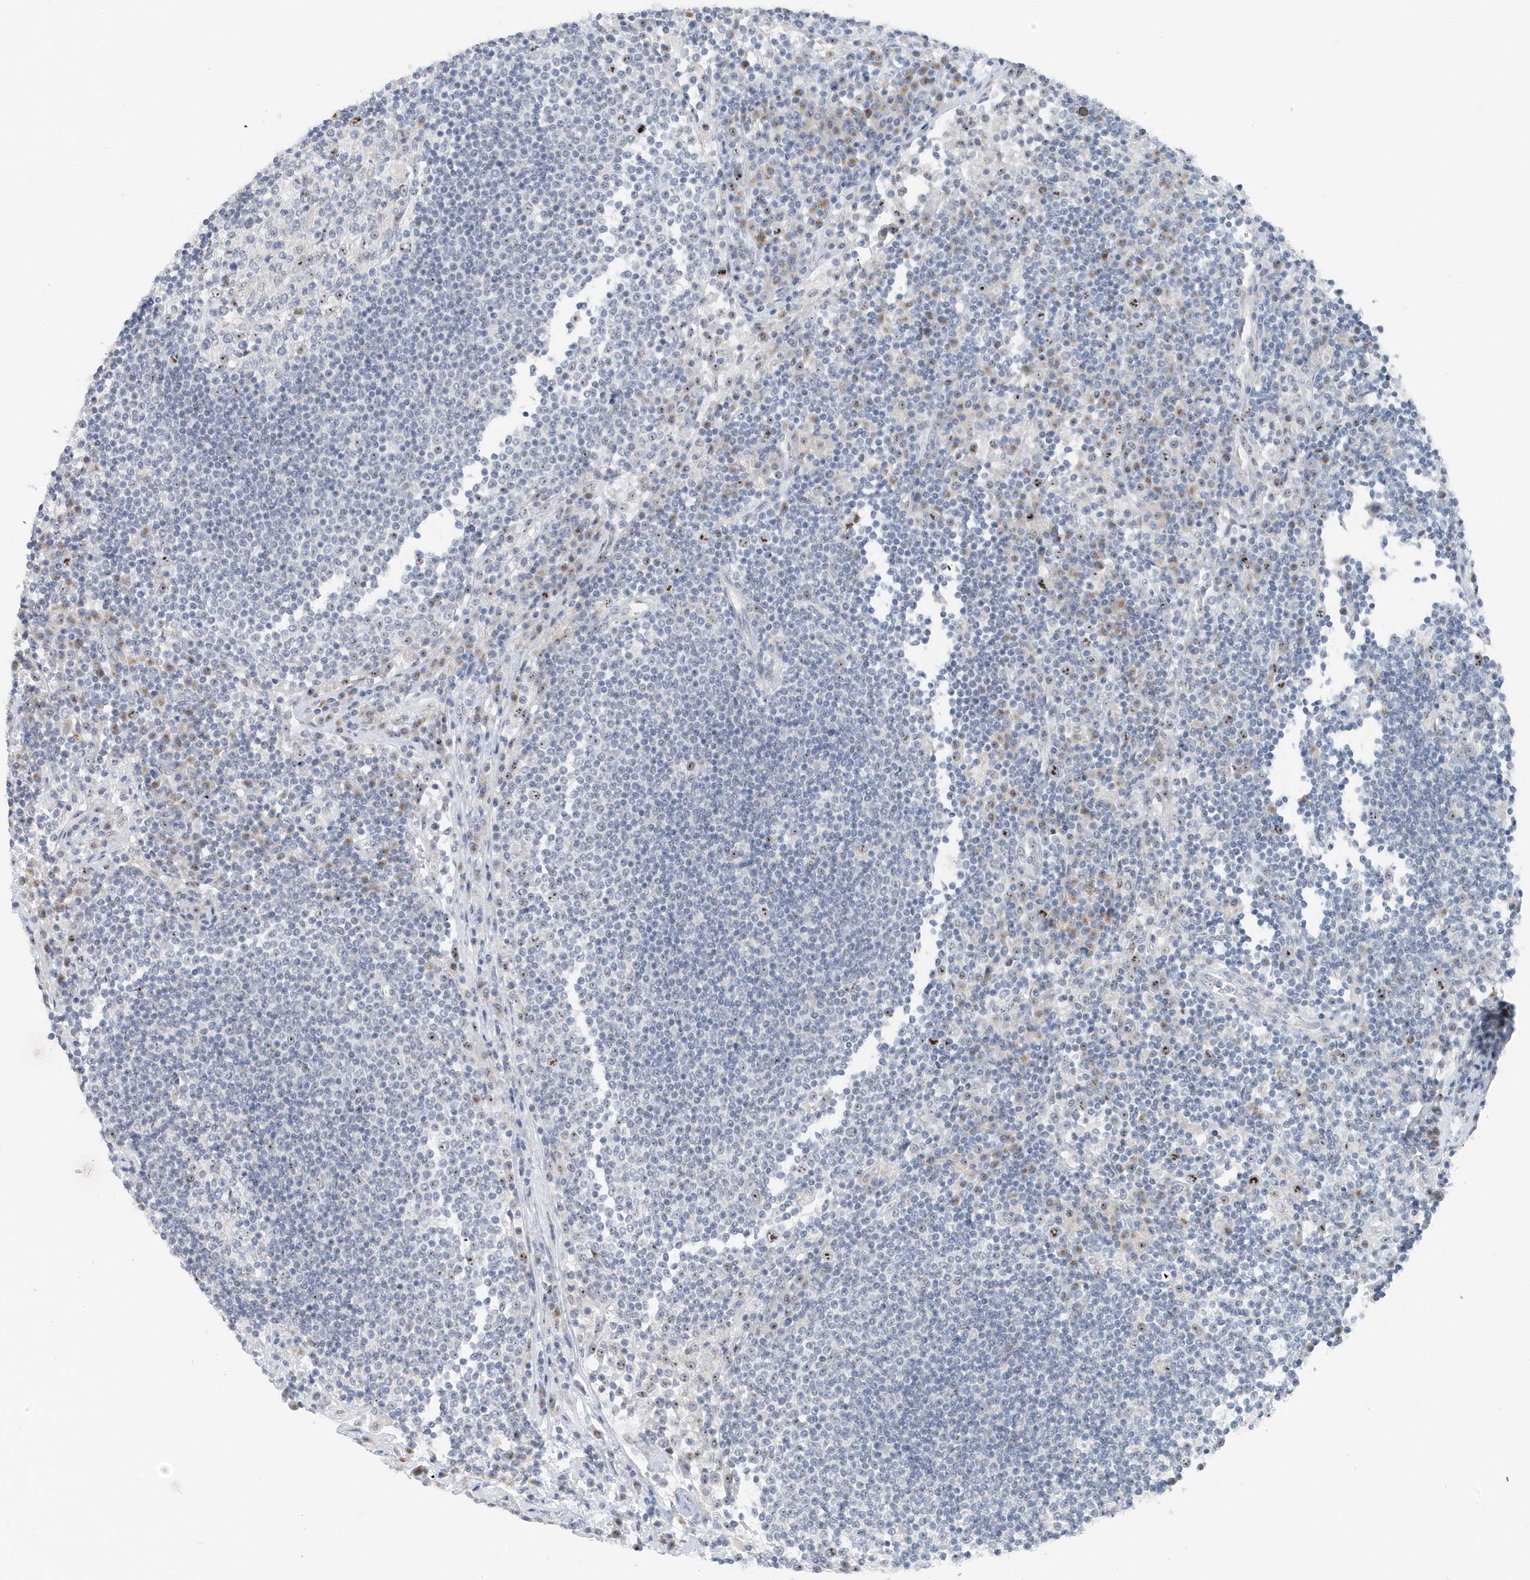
{"staining": {"intensity": "moderate", "quantity": "<25%", "location": "nuclear"}, "tissue": "lymph node", "cell_type": "Germinal center cells", "image_type": "normal", "snomed": [{"axis": "morphology", "description": "Normal tissue, NOS"}, {"axis": "topography", "description": "Lymph node"}], "caption": "A brown stain highlights moderate nuclear expression of a protein in germinal center cells of benign lymph node.", "gene": "RPF2", "patient": {"sex": "female", "age": 53}}